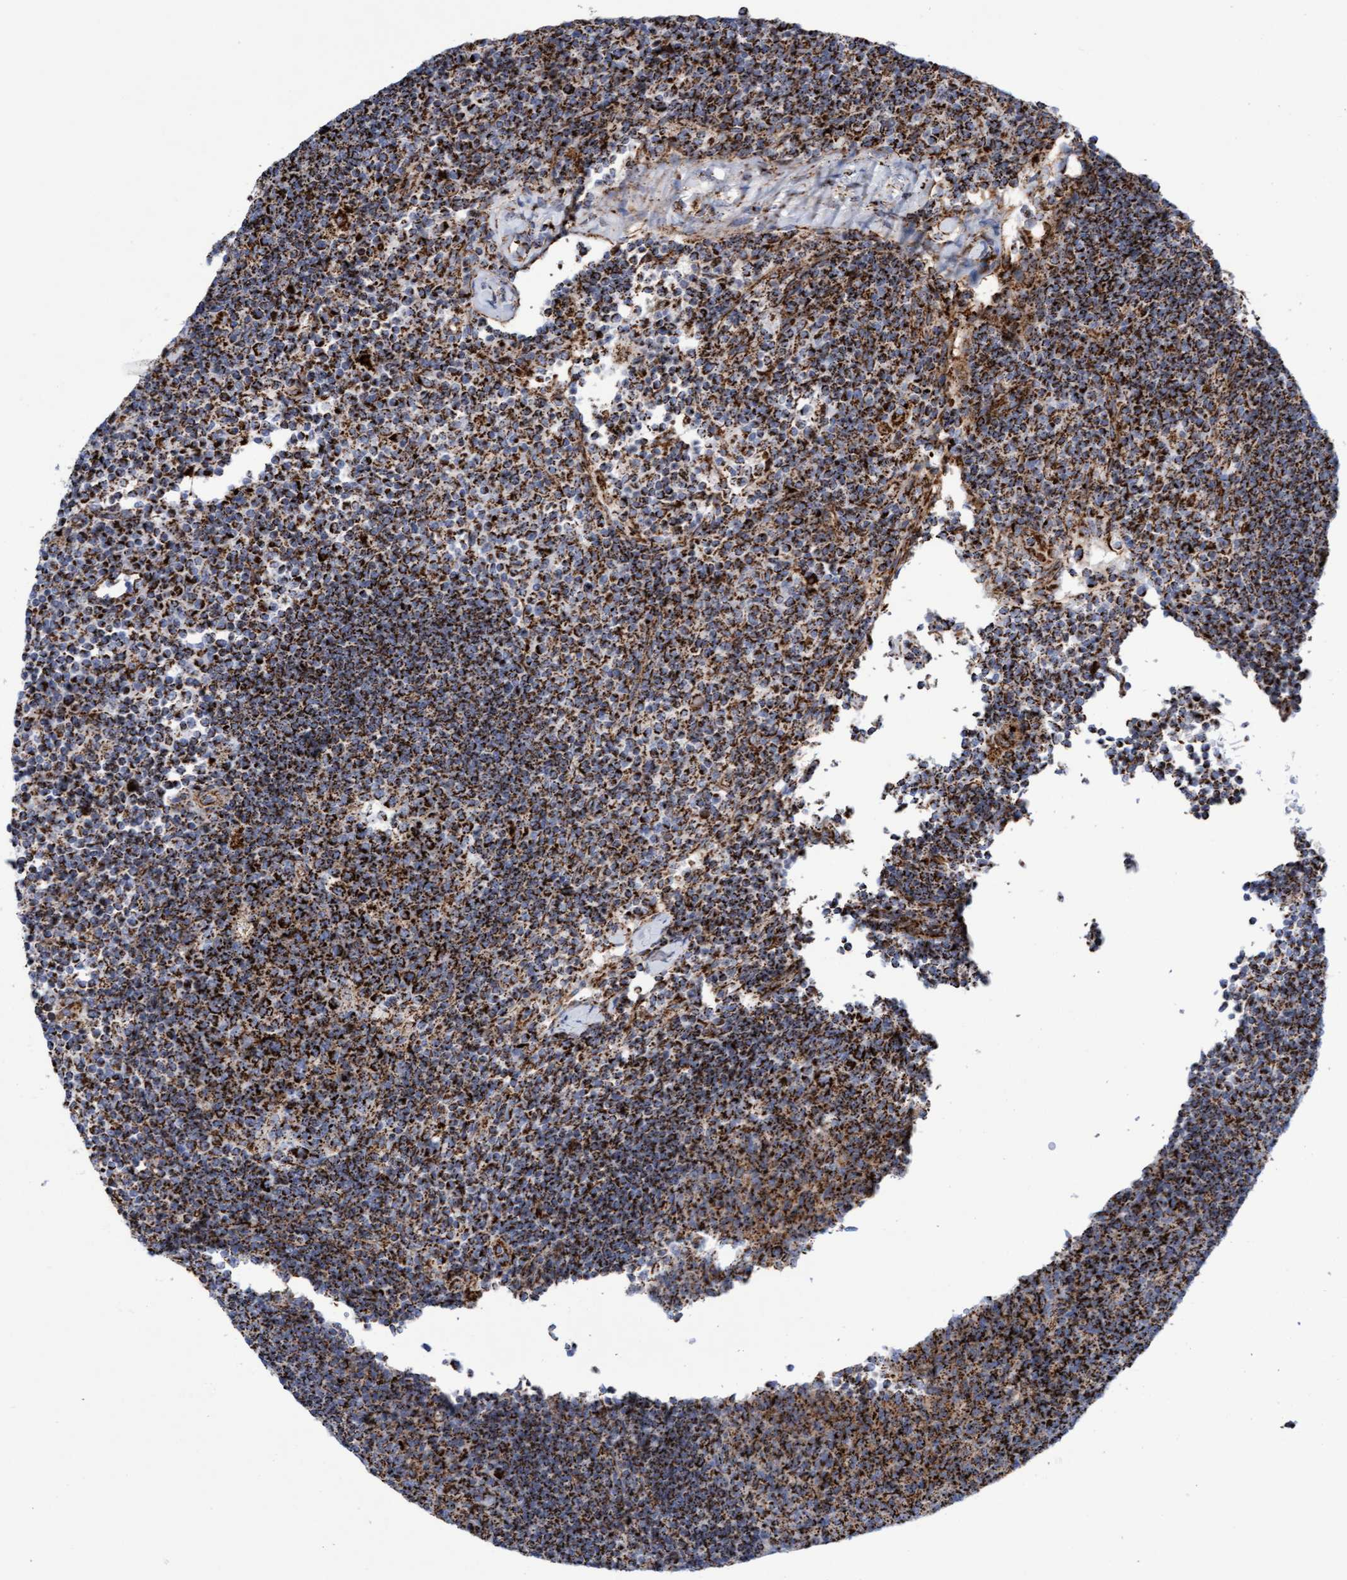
{"staining": {"intensity": "strong", "quantity": ">75%", "location": "cytoplasmic/membranous"}, "tissue": "lymph node", "cell_type": "Germinal center cells", "image_type": "normal", "snomed": [{"axis": "morphology", "description": "Normal tissue, NOS"}, {"axis": "morphology", "description": "Inflammation, NOS"}, {"axis": "topography", "description": "Lymph node"}], "caption": "The histopathology image exhibits staining of unremarkable lymph node, revealing strong cytoplasmic/membranous protein expression (brown color) within germinal center cells.", "gene": "GGTA1", "patient": {"sex": "male", "age": 55}}